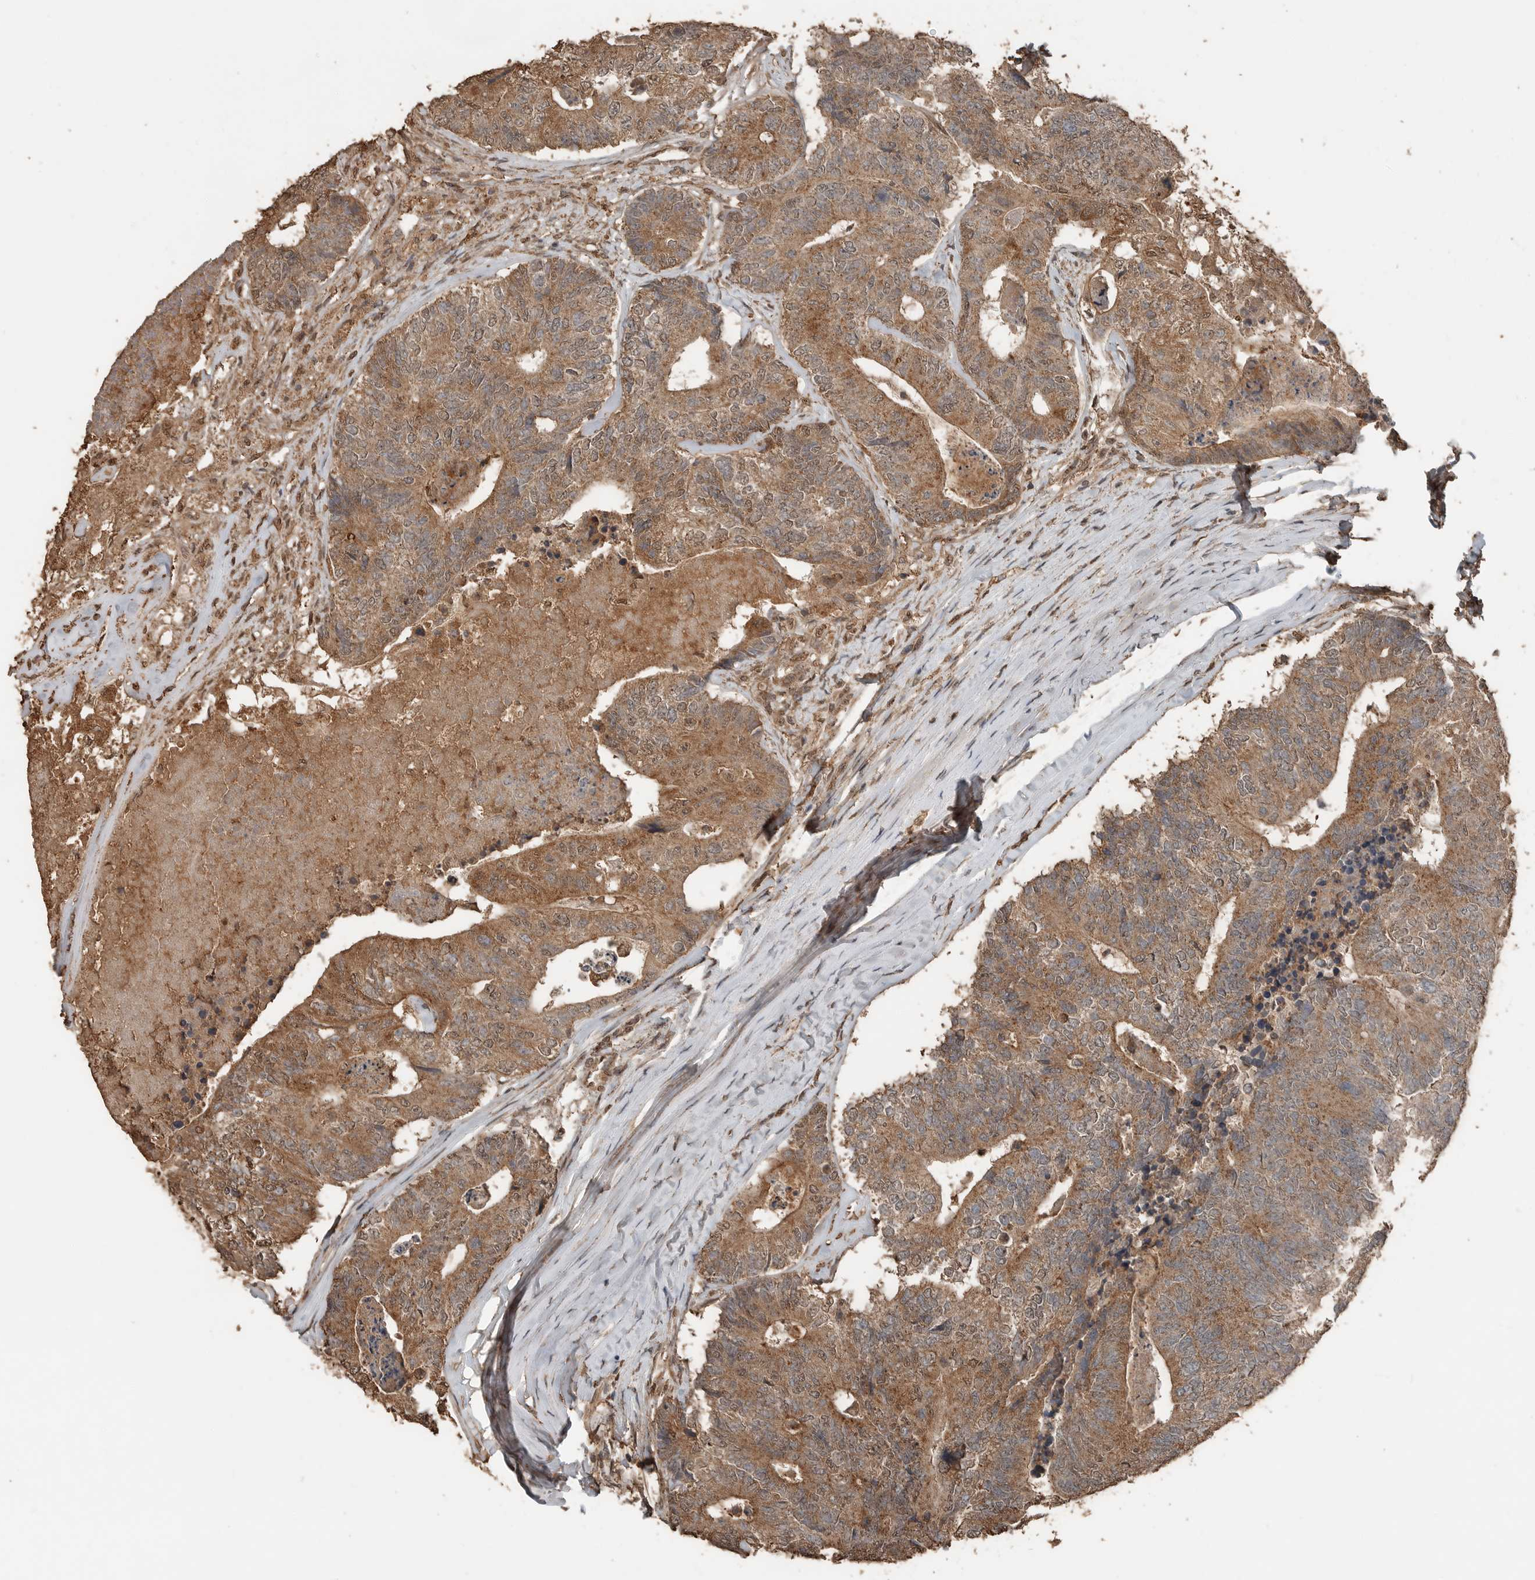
{"staining": {"intensity": "moderate", "quantity": ">75%", "location": "cytoplasmic/membranous"}, "tissue": "colorectal cancer", "cell_type": "Tumor cells", "image_type": "cancer", "snomed": [{"axis": "morphology", "description": "Adenocarcinoma, NOS"}, {"axis": "topography", "description": "Colon"}], "caption": "A brown stain highlights moderate cytoplasmic/membranous positivity of a protein in human colorectal cancer (adenocarcinoma) tumor cells.", "gene": "BLZF1", "patient": {"sex": "female", "age": 67}}